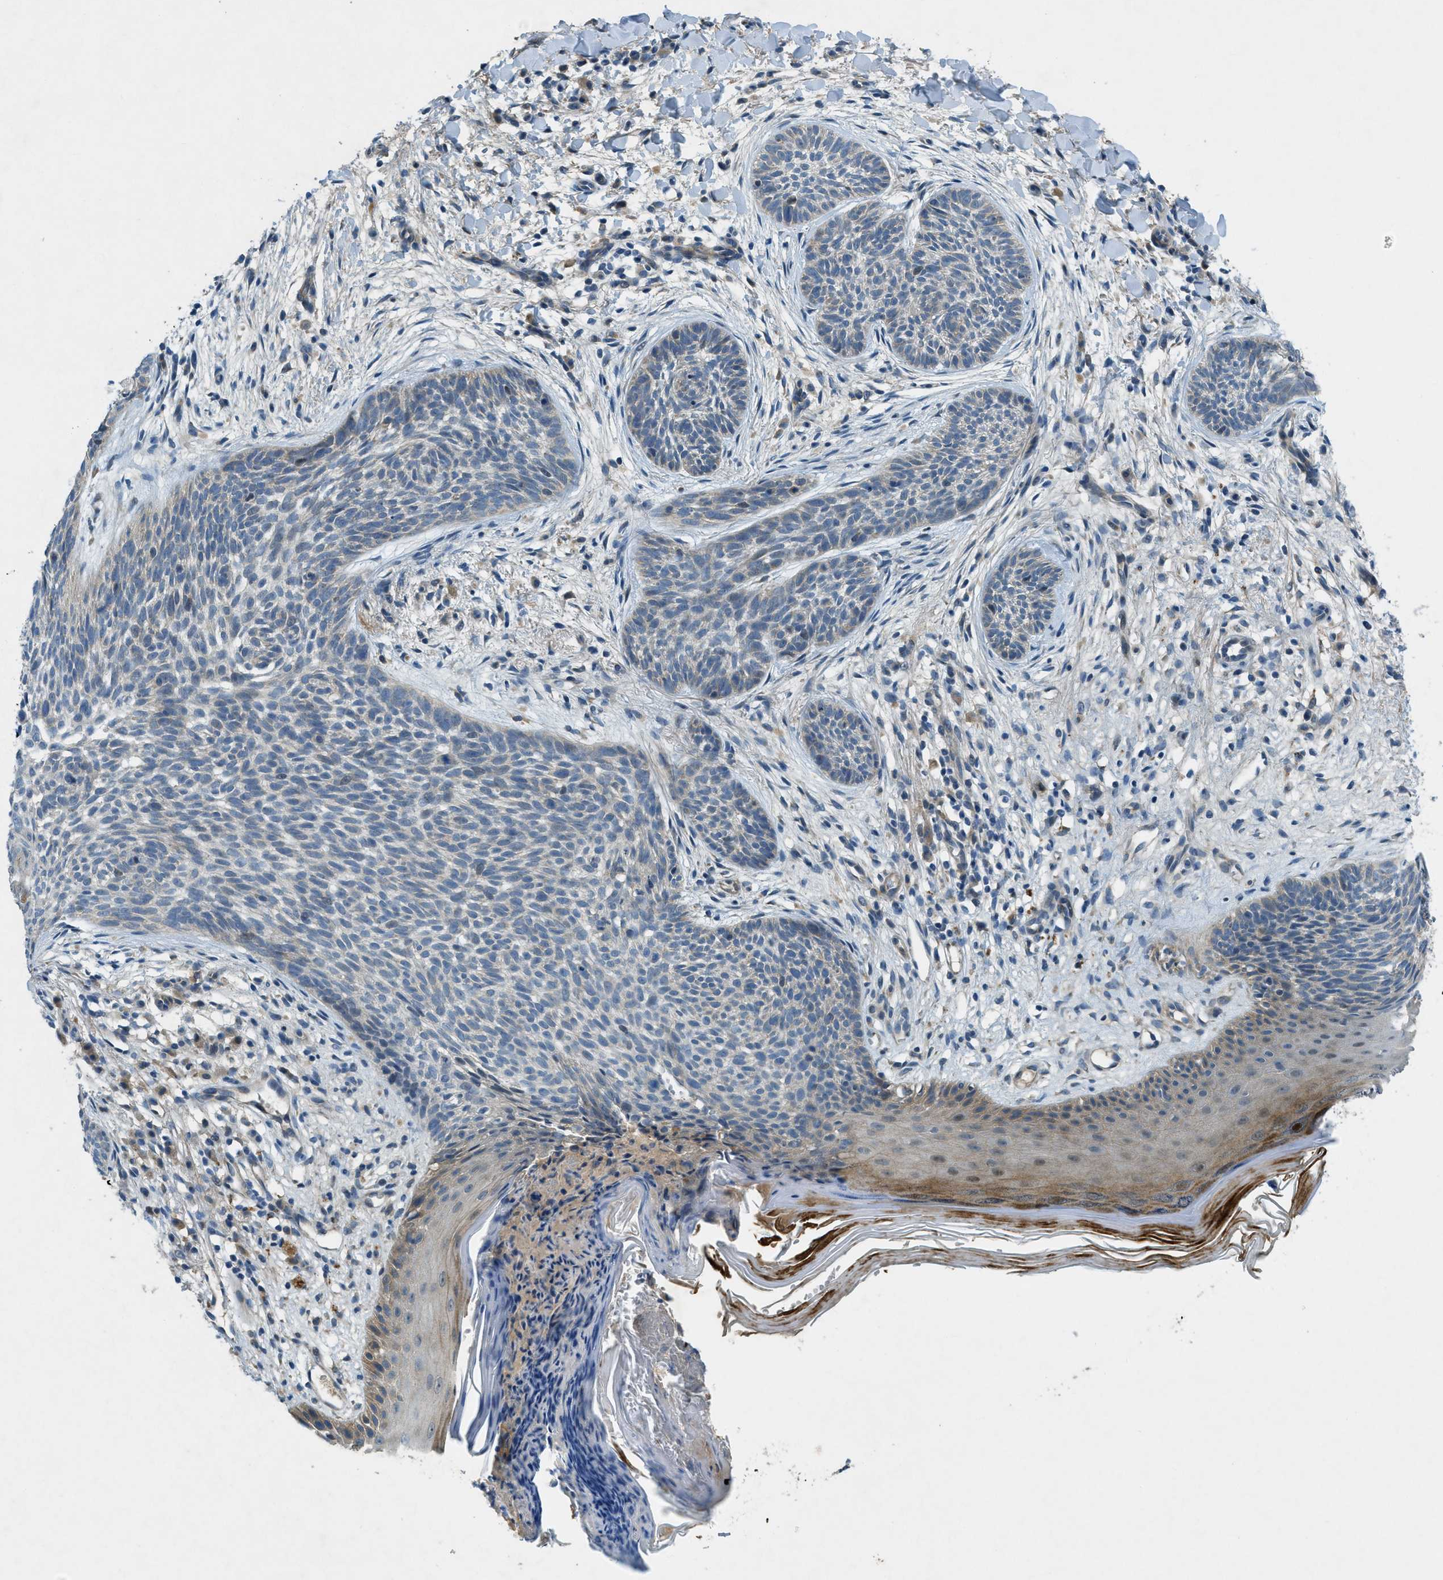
{"staining": {"intensity": "negative", "quantity": "none", "location": "none"}, "tissue": "skin cancer", "cell_type": "Tumor cells", "image_type": "cancer", "snomed": [{"axis": "morphology", "description": "Basal cell carcinoma"}, {"axis": "topography", "description": "Skin"}], "caption": "Immunohistochemistry (IHC) histopathology image of neoplastic tissue: skin cancer stained with DAB (3,3'-diaminobenzidine) exhibits no significant protein positivity in tumor cells.", "gene": "SNX14", "patient": {"sex": "female", "age": 59}}